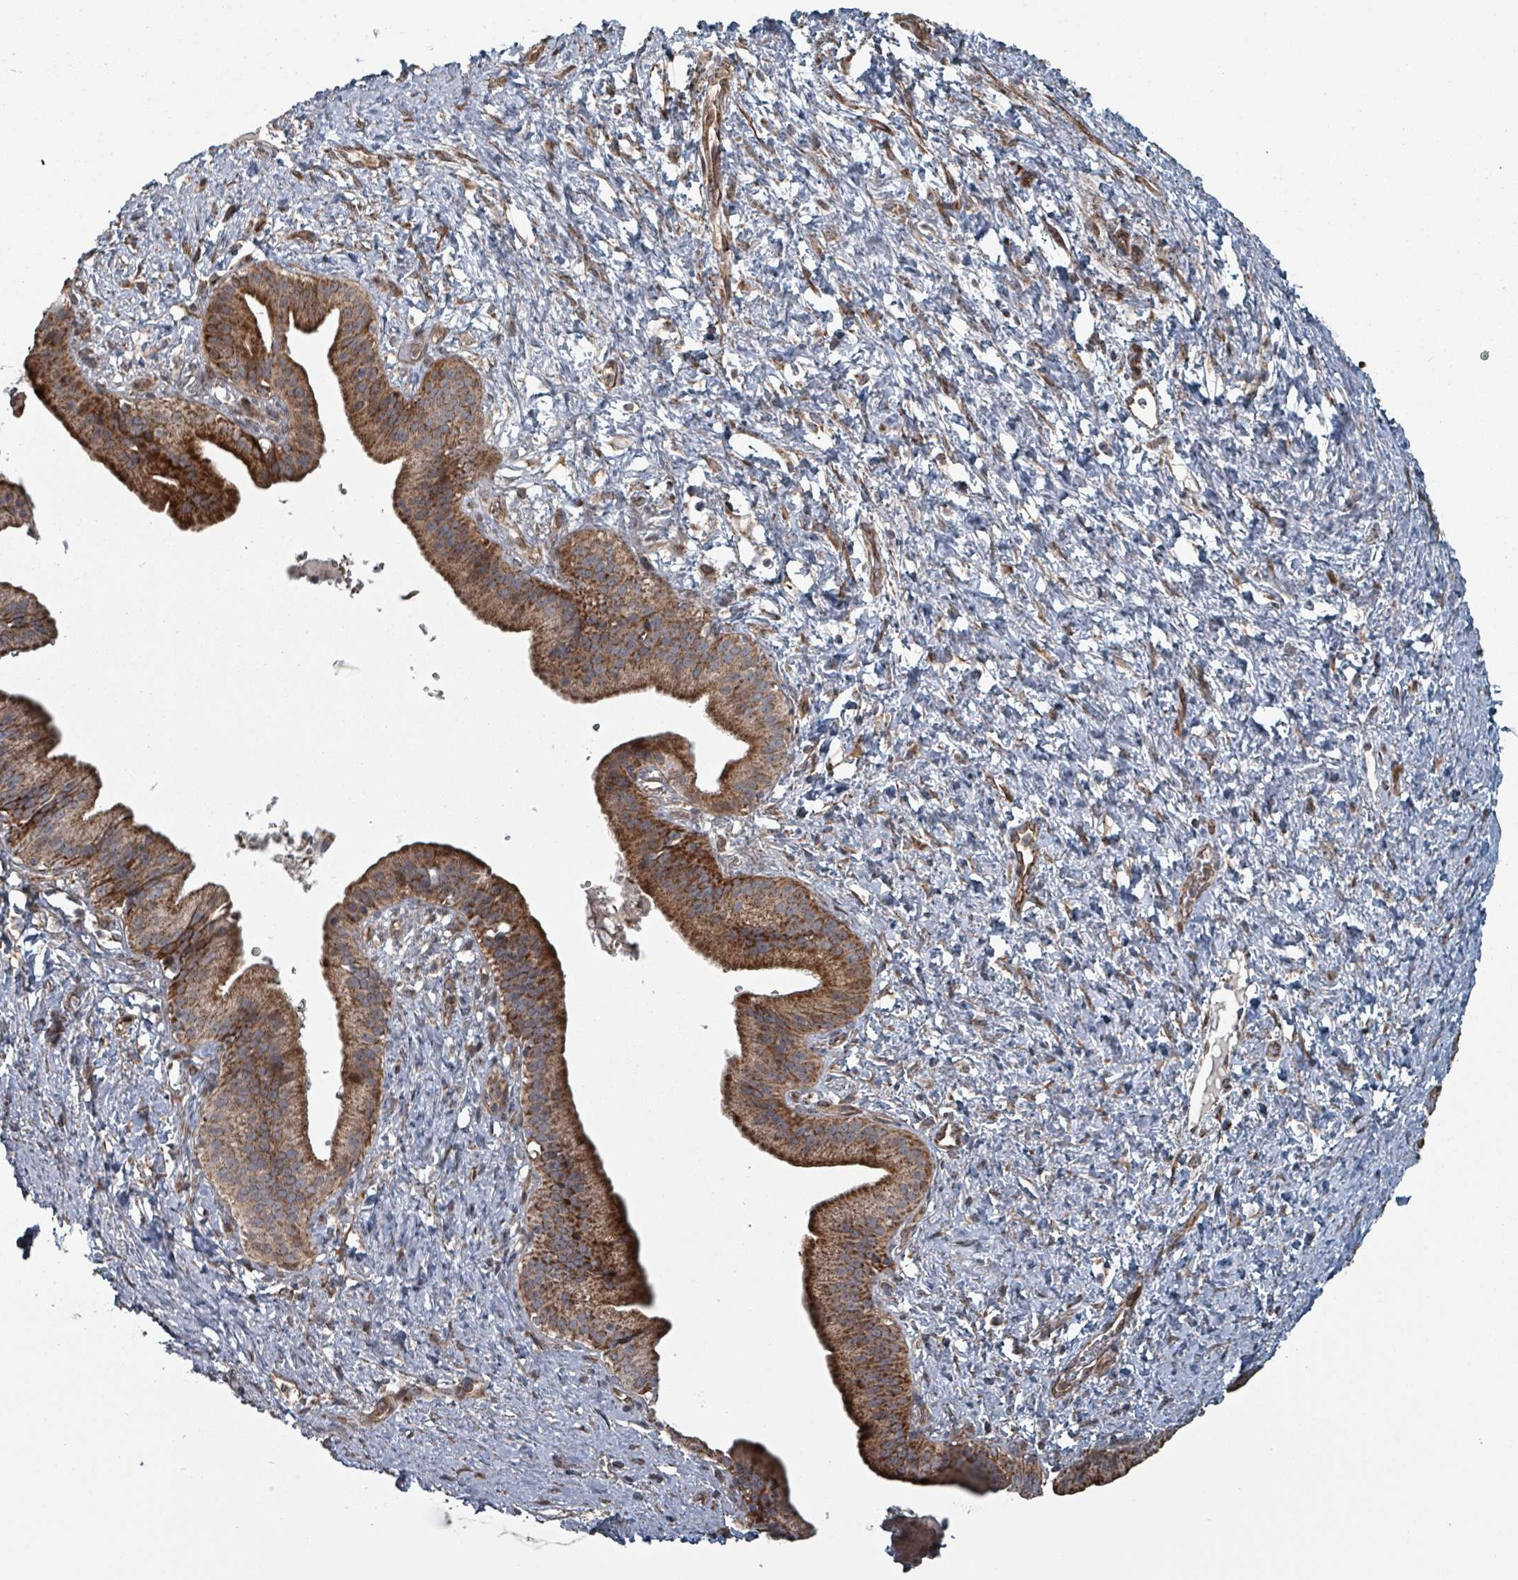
{"staining": {"intensity": "strong", "quantity": ">75%", "location": "cytoplasmic/membranous"}, "tissue": "pancreatic cancer", "cell_type": "Tumor cells", "image_type": "cancer", "snomed": [{"axis": "morphology", "description": "Adenocarcinoma, NOS"}, {"axis": "topography", "description": "Pancreas"}], "caption": "Pancreatic cancer stained with DAB immunohistochemistry exhibits high levels of strong cytoplasmic/membranous positivity in approximately >75% of tumor cells.", "gene": "MRPL4", "patient": {"sex": "male", "age": 68}}